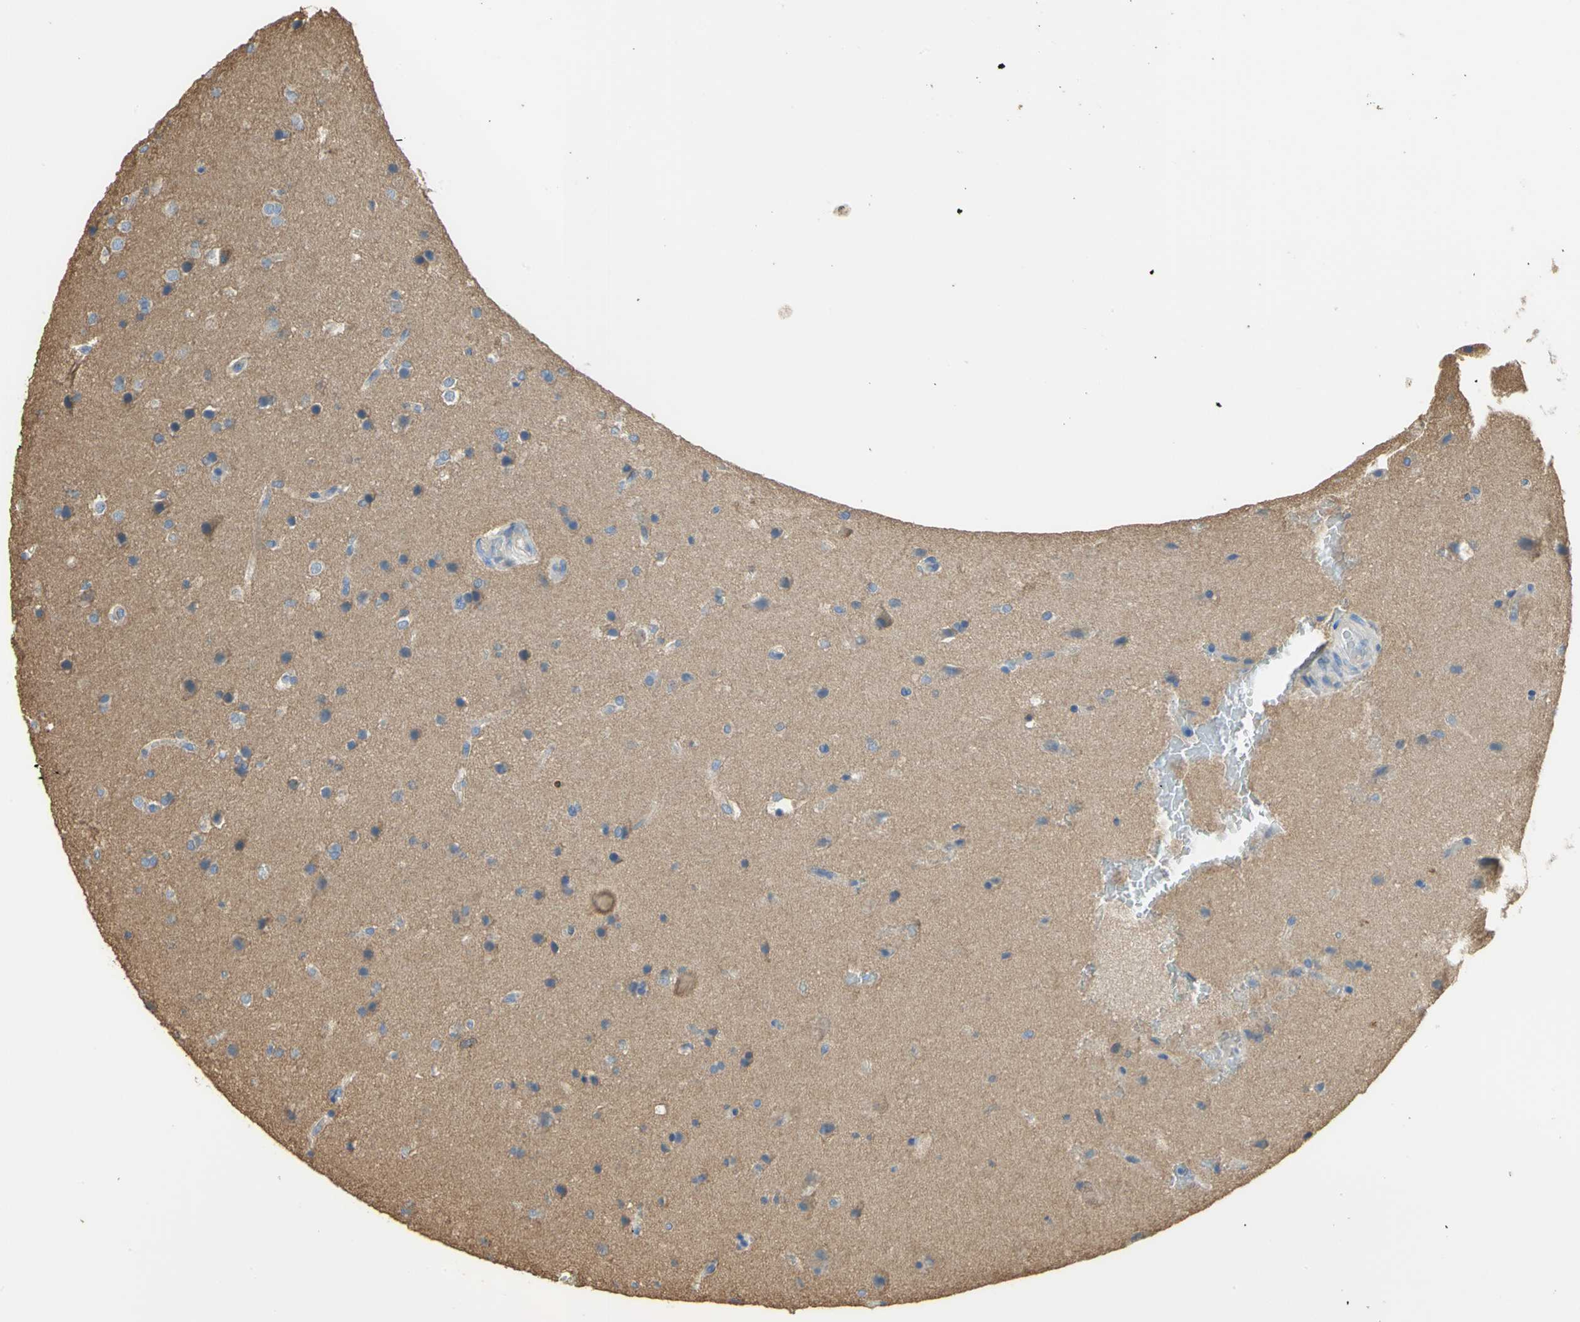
{"staining": {"intensity": "negative", "quantity": "none", "location": "none"}, "tissue": "glioma", "cell_type": "Tumor cells", "image_type": "cancer", "snomed": [{"axis": "morphology", "description": "Glioma, malignant, Low grade"}, {"axis": "topography", "description": "Cerebral cortex"}], "caption": "DAB immunohistochemical staining of malignant glioma (low-grade) displays no significant positivity in tumor cells.", "gene": "DLGAP5", "patient": {"sex": "female", "age": 47}}